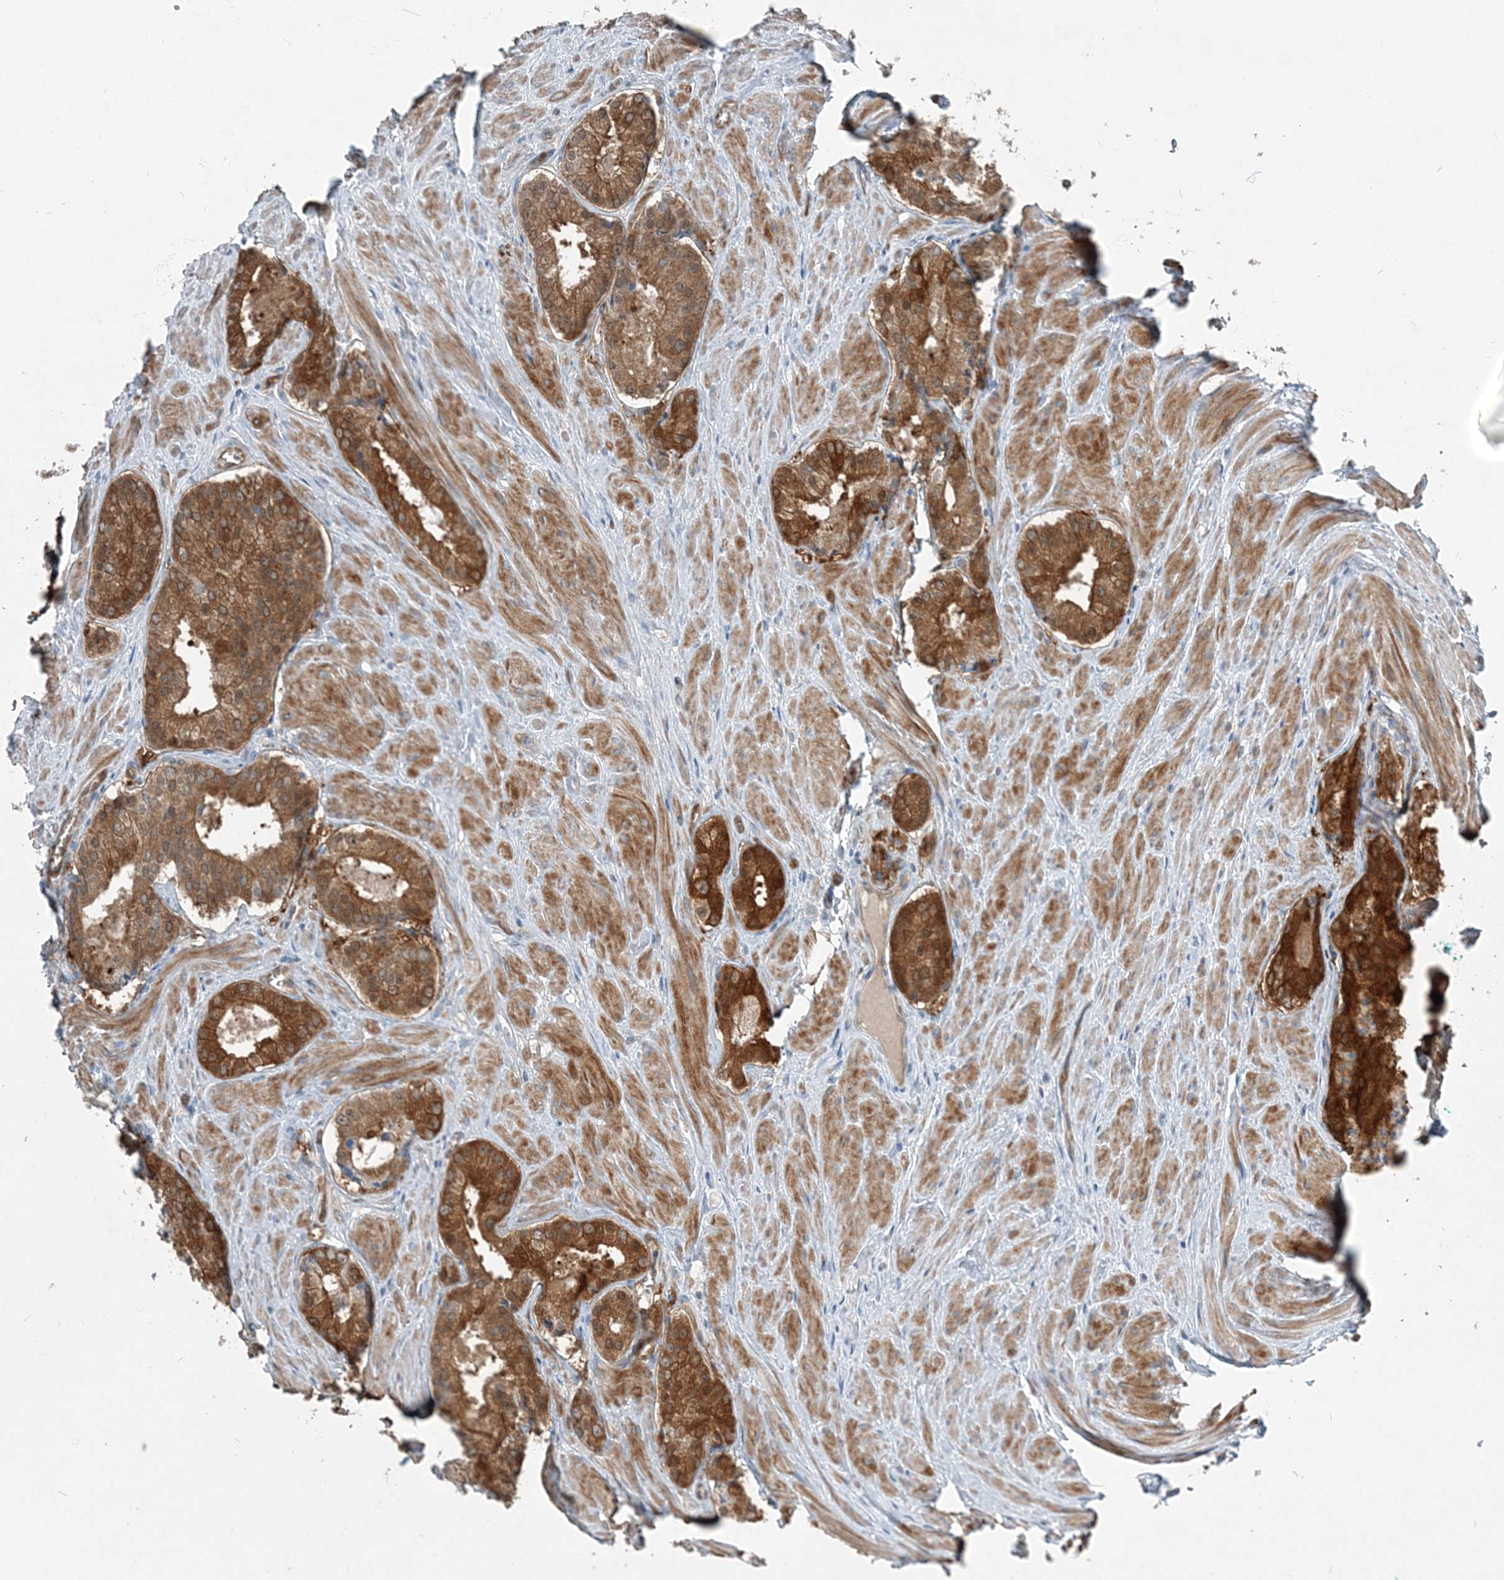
{"staining": {"intensity": "strong", "quantity": ">75%", "location": "cytoplasmic/membranous"}, "tissue": "prostate cancer", "cell_type": "Tumor cells", "image_type": "cancer", "snomed": [{"axis": "morphology", "description": "Adenocarcinoma, Low grade"}, {"axis": "topography", "description": "Prostate"}], "caption": "Prostate cancer (adenocarcinoma (low-grade)) stained with DAB (3,3'-diaminobenzidine) immunohistochemistry displays high levels of strong cytoplasmic/membranous positivity in approximately >75% of tumor cells.", "gene": "ARMH1", "patient": {"sex": "male", "age": 54}}